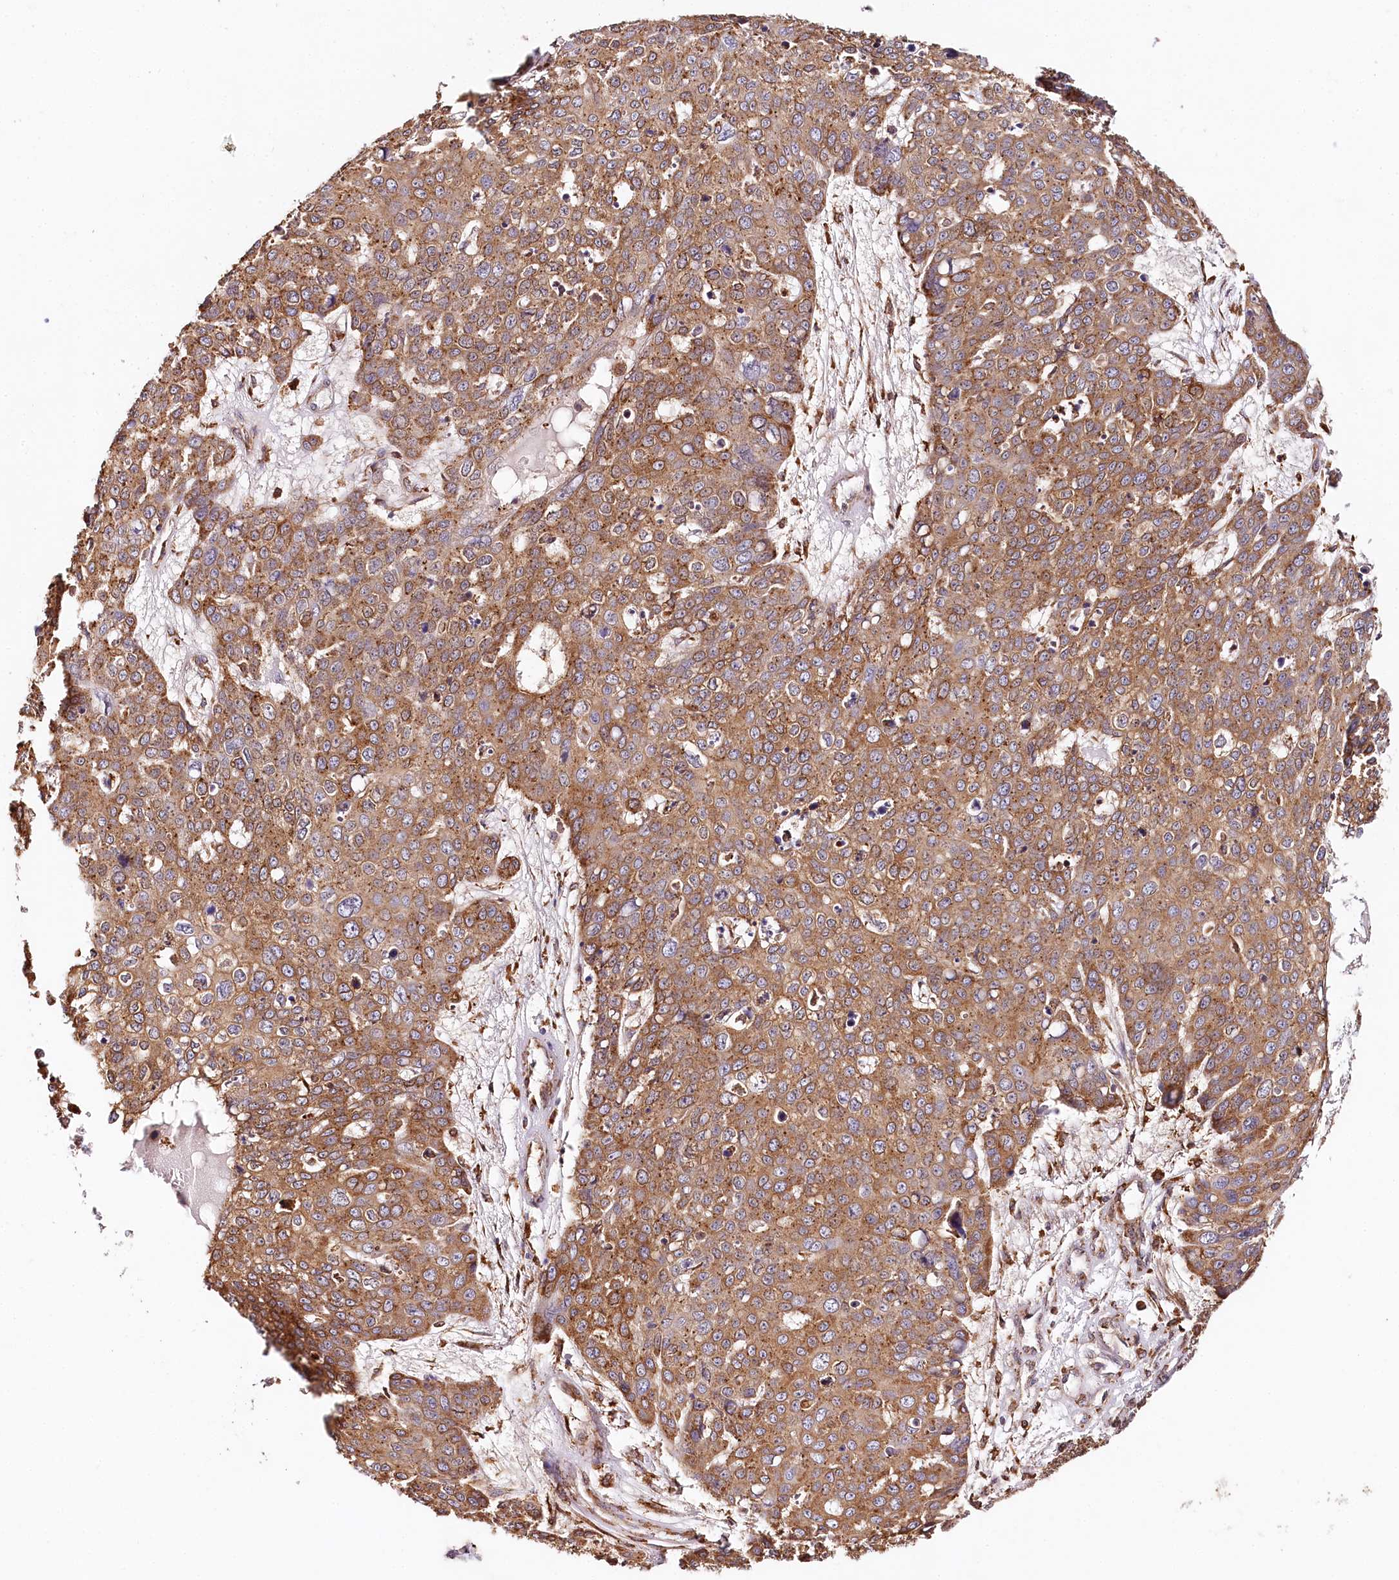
{"staining": {"intensity": "strong", "quantity": ">75%", "location": "cytoplasmic/membranous"}, "tissue": "skin cancer", "cell_type": "Tumor cells", "image_type": "cancer", "snomed": [{"axis": "morphology", "description": "Squamous cell carcinoma, NOS"}, {"axis": "topography", "description": "Skin"}], "caption": "Brown immunohistochemical staining in human skin cancer displays strong cytoplasmic/membranous staining in approximately >75% of tumor cells. (Stains: DAB in brown, nuclei in blue, Microscopy: brightfield microscopy at high magnification).", "gene": "VEGFA", "patient": {"sex": "male", "age": 71}}